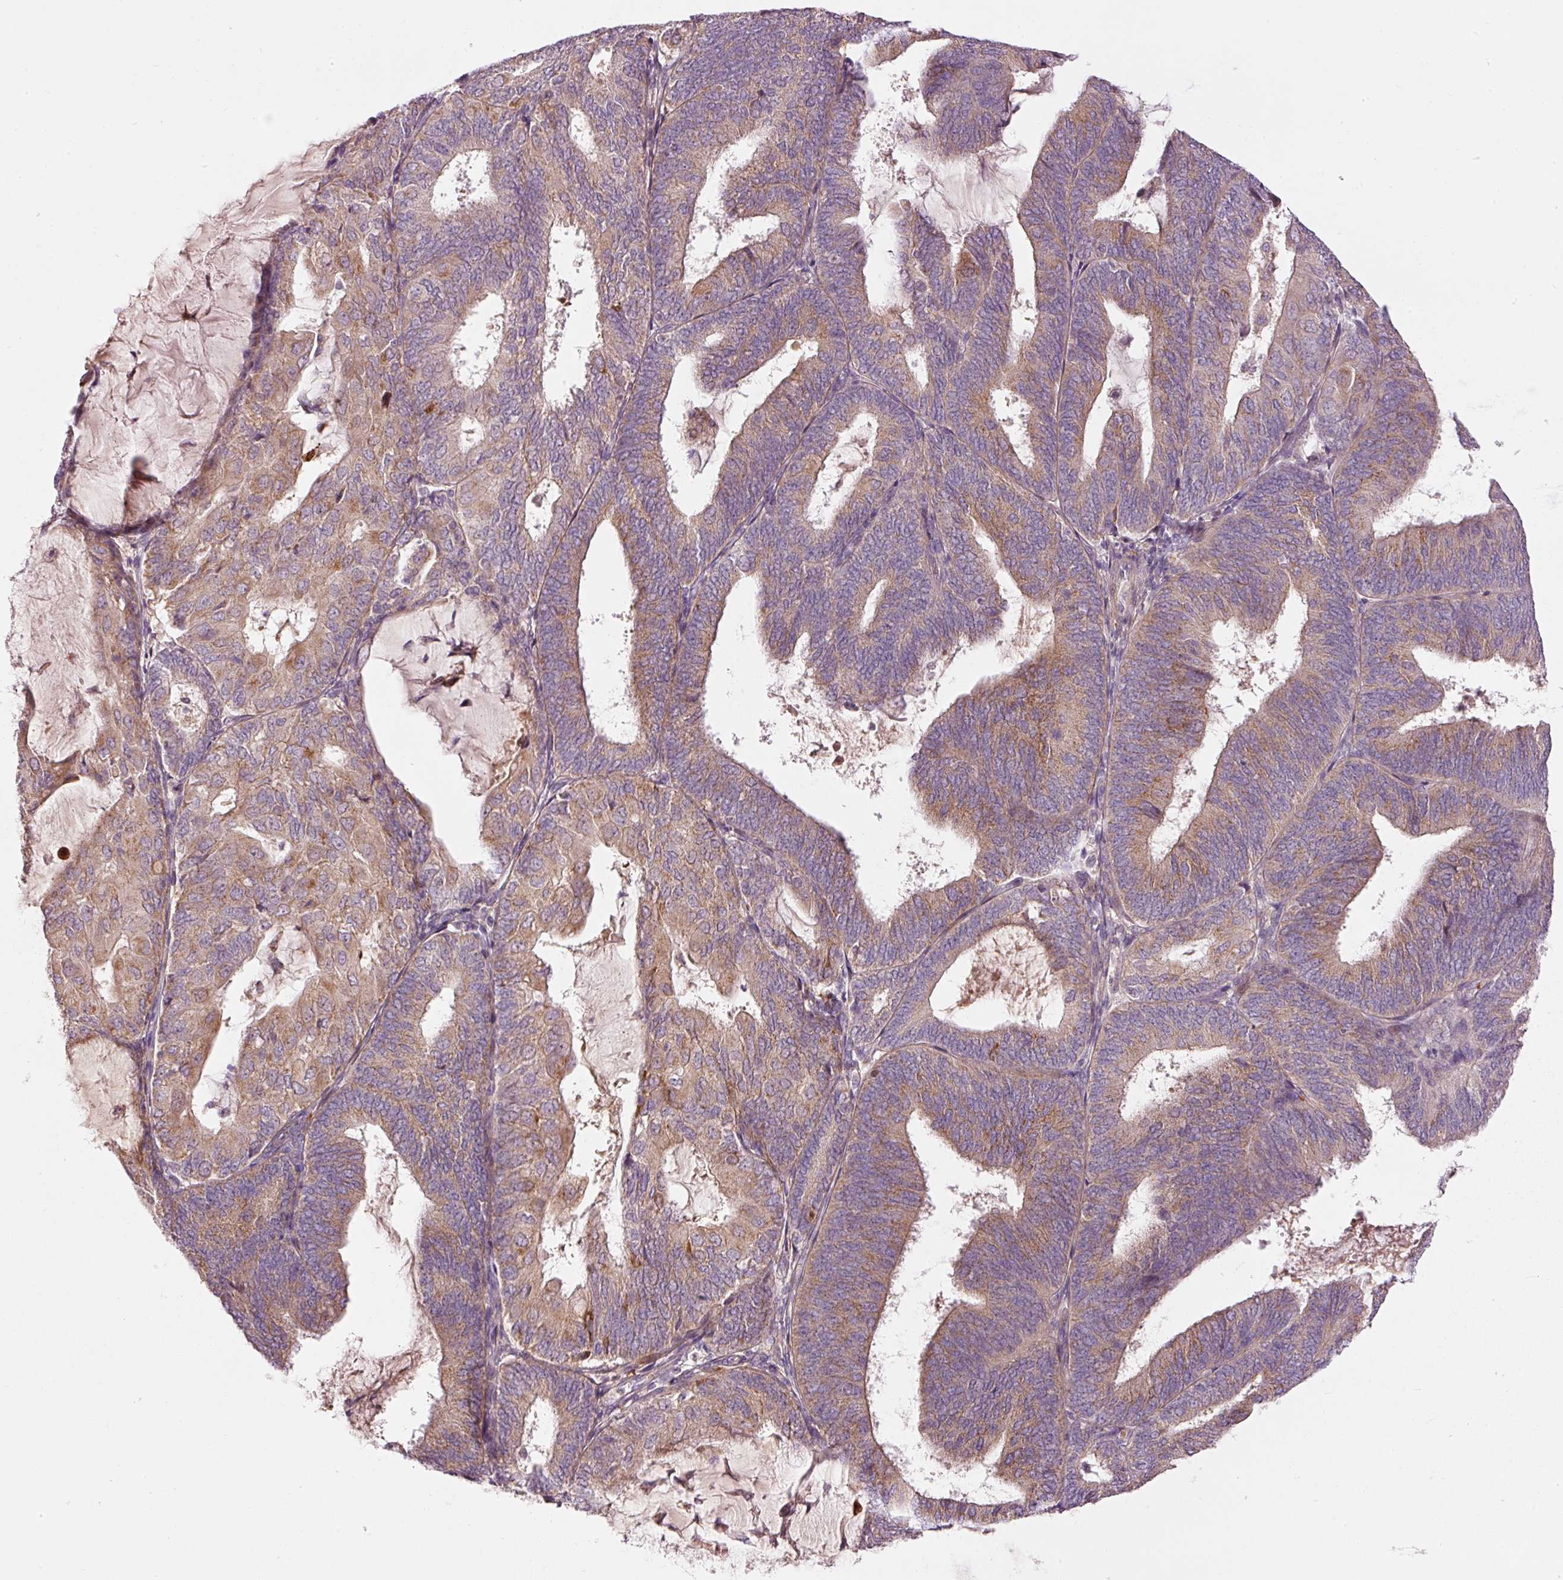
{"staining": {"intensity": "moderate", "quantity": ">75%", "location": "cytoplasmic/membranous"}, "tissue": "endometrial cancer", "cell_type": "Tumor cells", "image_type": "cancer", "snomed": [{"axis": "morphology", "description": "Adenocarcinoma, NOS"}, {"axis": "topography", "description": "Endometrium"}], "caption": "Protein expression analysis of endometrial adenocarcinoma displays moderate cytoplasmic/membranous positivity in about >75% of tumor cells. (IHC, brightfield microscopy, high magnification).", "gene": "KLHL21", "patient": {"sex": "female", "age": 81}}